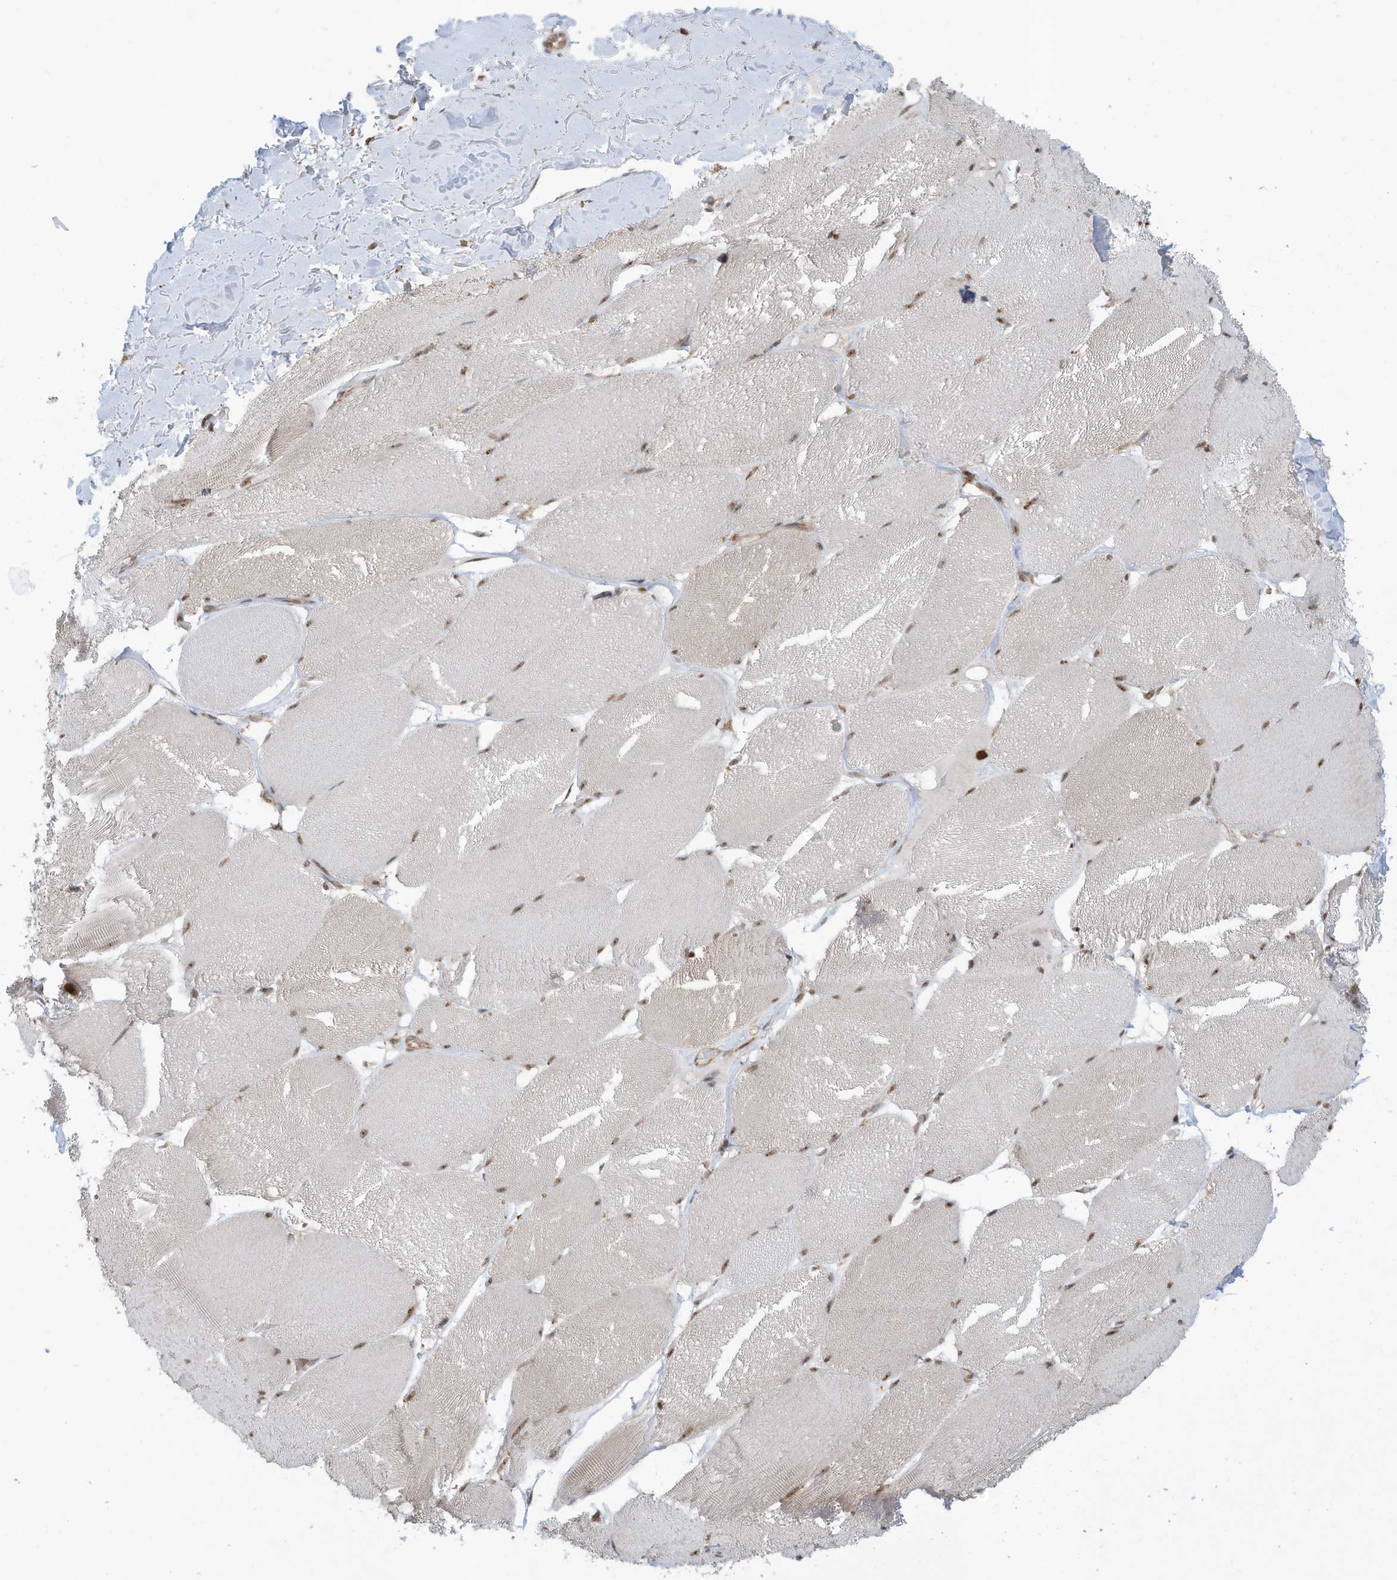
{"staining": {"intensity": "strong", "quantity": ">75%", "location": "nuclear"}, "tissue": "skeletal muscle", "cell_type": "Myocytes", "image_type": "normal", "snomed": [{"axis": "morphology", "description": "Normal tissue, NOS"}, {"axis": "topography", "description": "Skin"}, {"axis": "topography", "description": "Skeletal muscle"}], "caption": "Immunohistochemical staining of normal skeletal muscle reveals >75% levels of strong nuclear protein staining in approximately >75% of myocytes.", "gene": "REPIN1", "patient": {"sex": "male", "age": 83}}